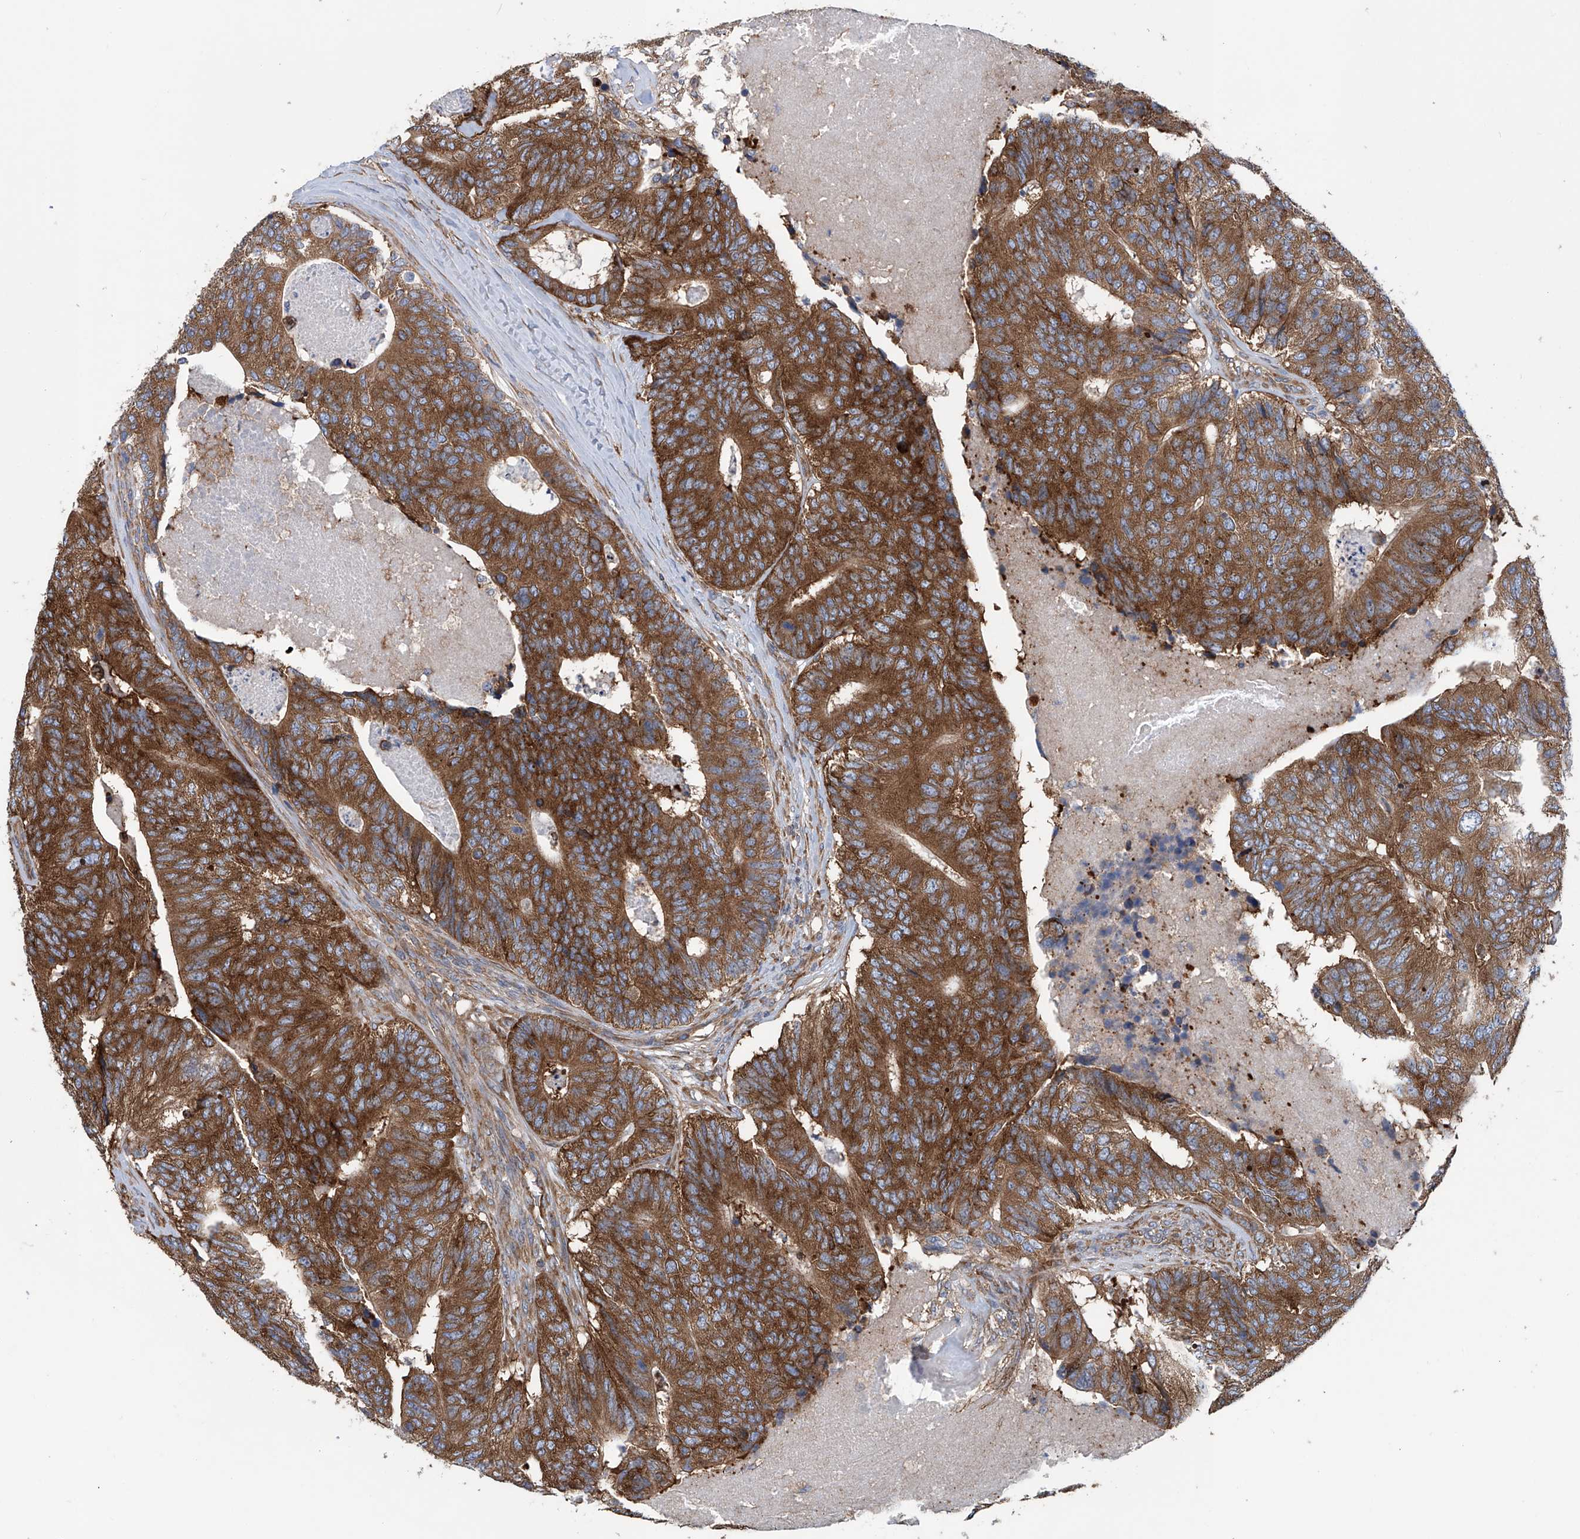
{"staining": {"intensity": "strong", "quantity": ">75%", "location": "cytoplasmic/membranous"}, "tissue": "colorectal cancer", "cell_type": "Tumor cells", "image_type": "cancer", "snomed": [{"axis": "morphology", "description": "Adenocarcinoma, NOS"}, {"axis": "topography", "description": "Colon"}], "caption": "High-magnification brightfield microscopy of colorectal cancer (adenocarcinoma) stained with DAB (3,3'-diaminobenzidine) (brown) and counterstained with hematoxylin (blue). tumor cells exhibit strong cytoplasmic/membranous expression is present in about>75% of cells. (DAB IHC, brown staining for protein, blue staining for nuclei).", "gene": "SENP2", "patient": {"sex": "female", "age": 67}}